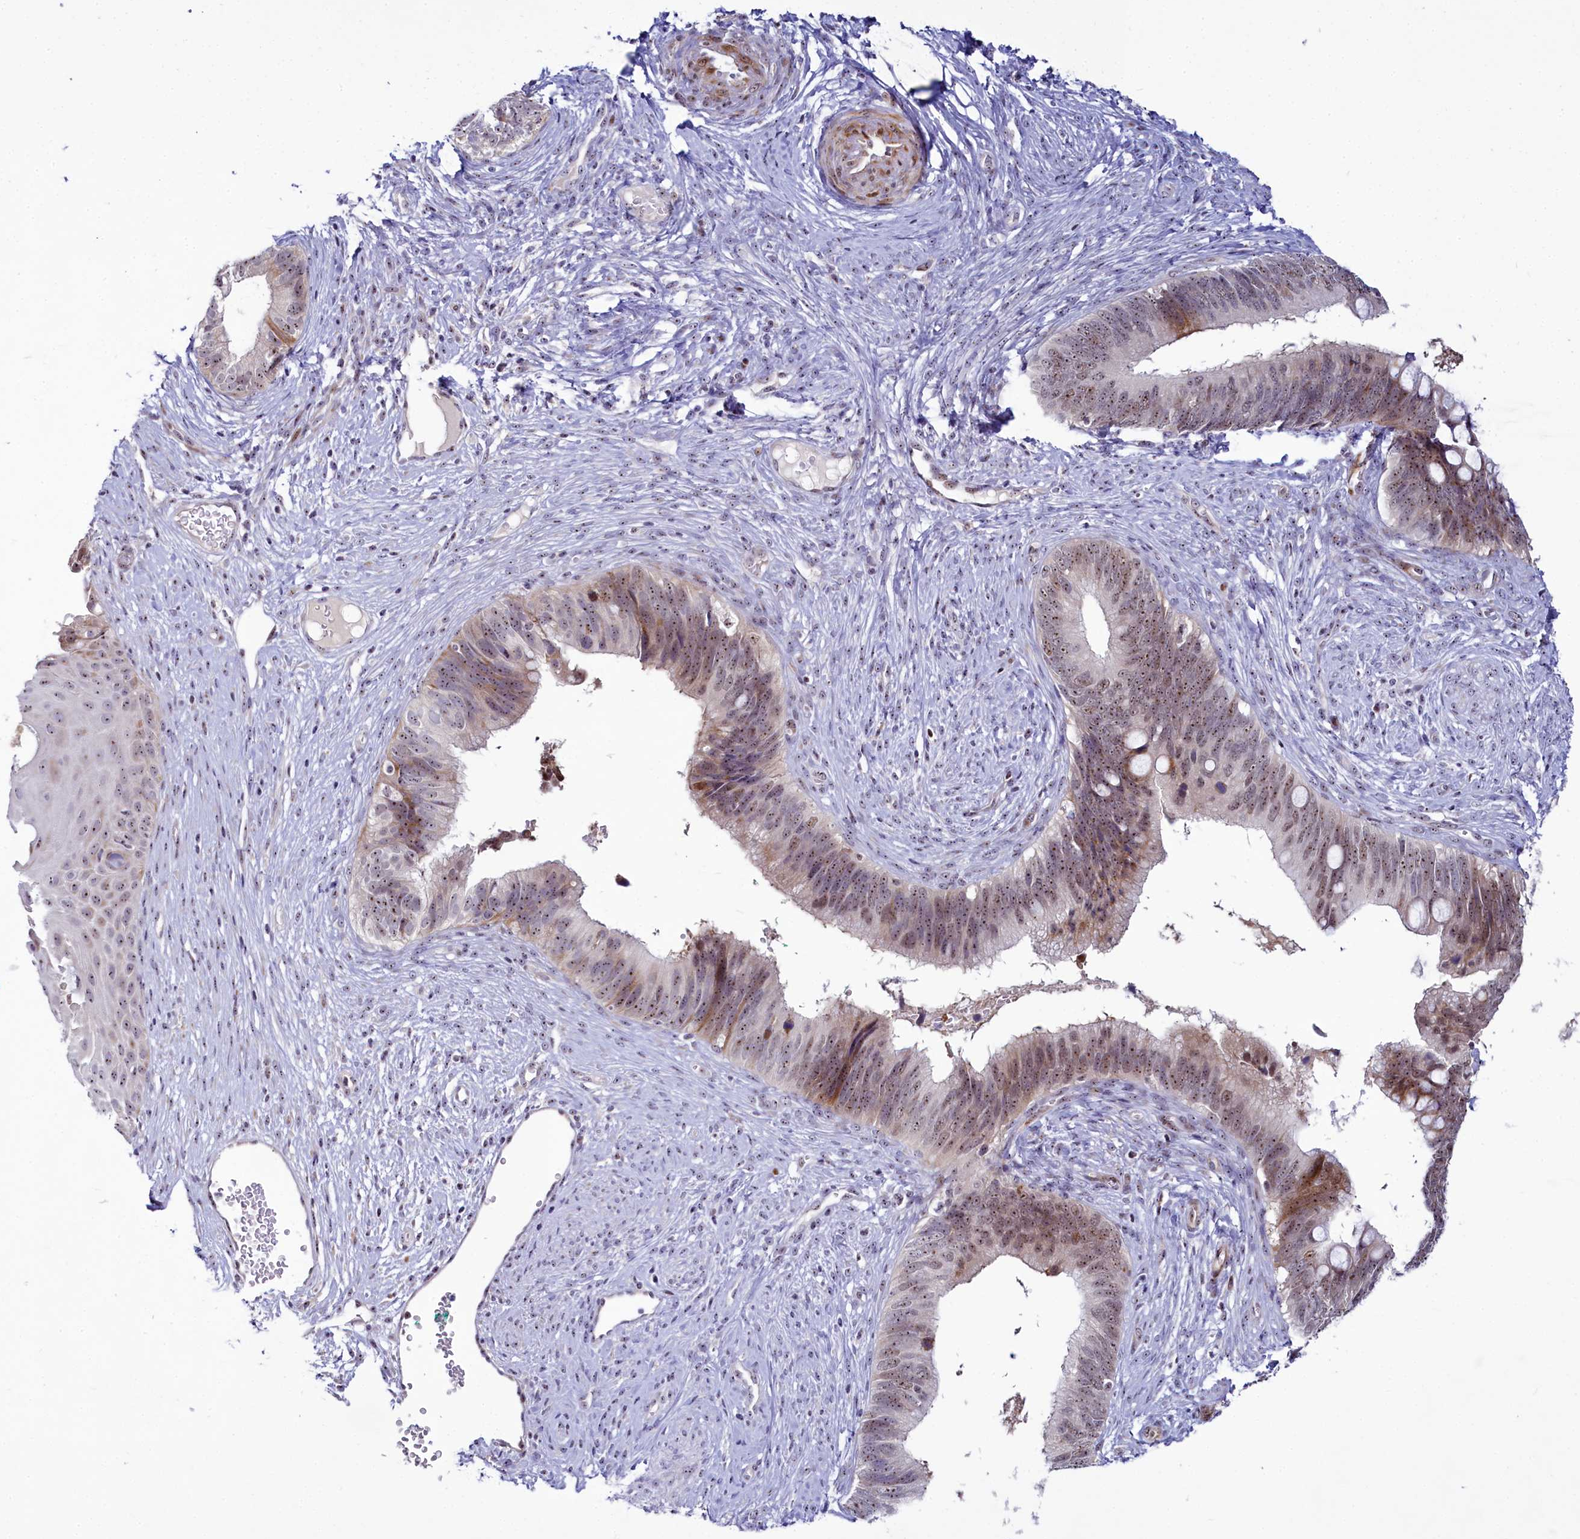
{"staining": {"intensity": "moderate", "quantity": ">75%", "location": "nuclear"}, "tissue": "cervical cancer", "cell_type": "Tumor cells", "image_type": "cancer", "snomed": [{"axis": "morphology", "description": "Adenocarcinoma, NOS"}, {"axis": "topography", "description": "Cervix"}], "caption": "High-power microscopy captured an immunohistochemistry (IHC) micrograph of cervical cancer, revealing moderate nuclear expression in approximately >75% of tumor cells.", "gene": "TCOF1", "patient": {"sex": "female", "age": 42}}